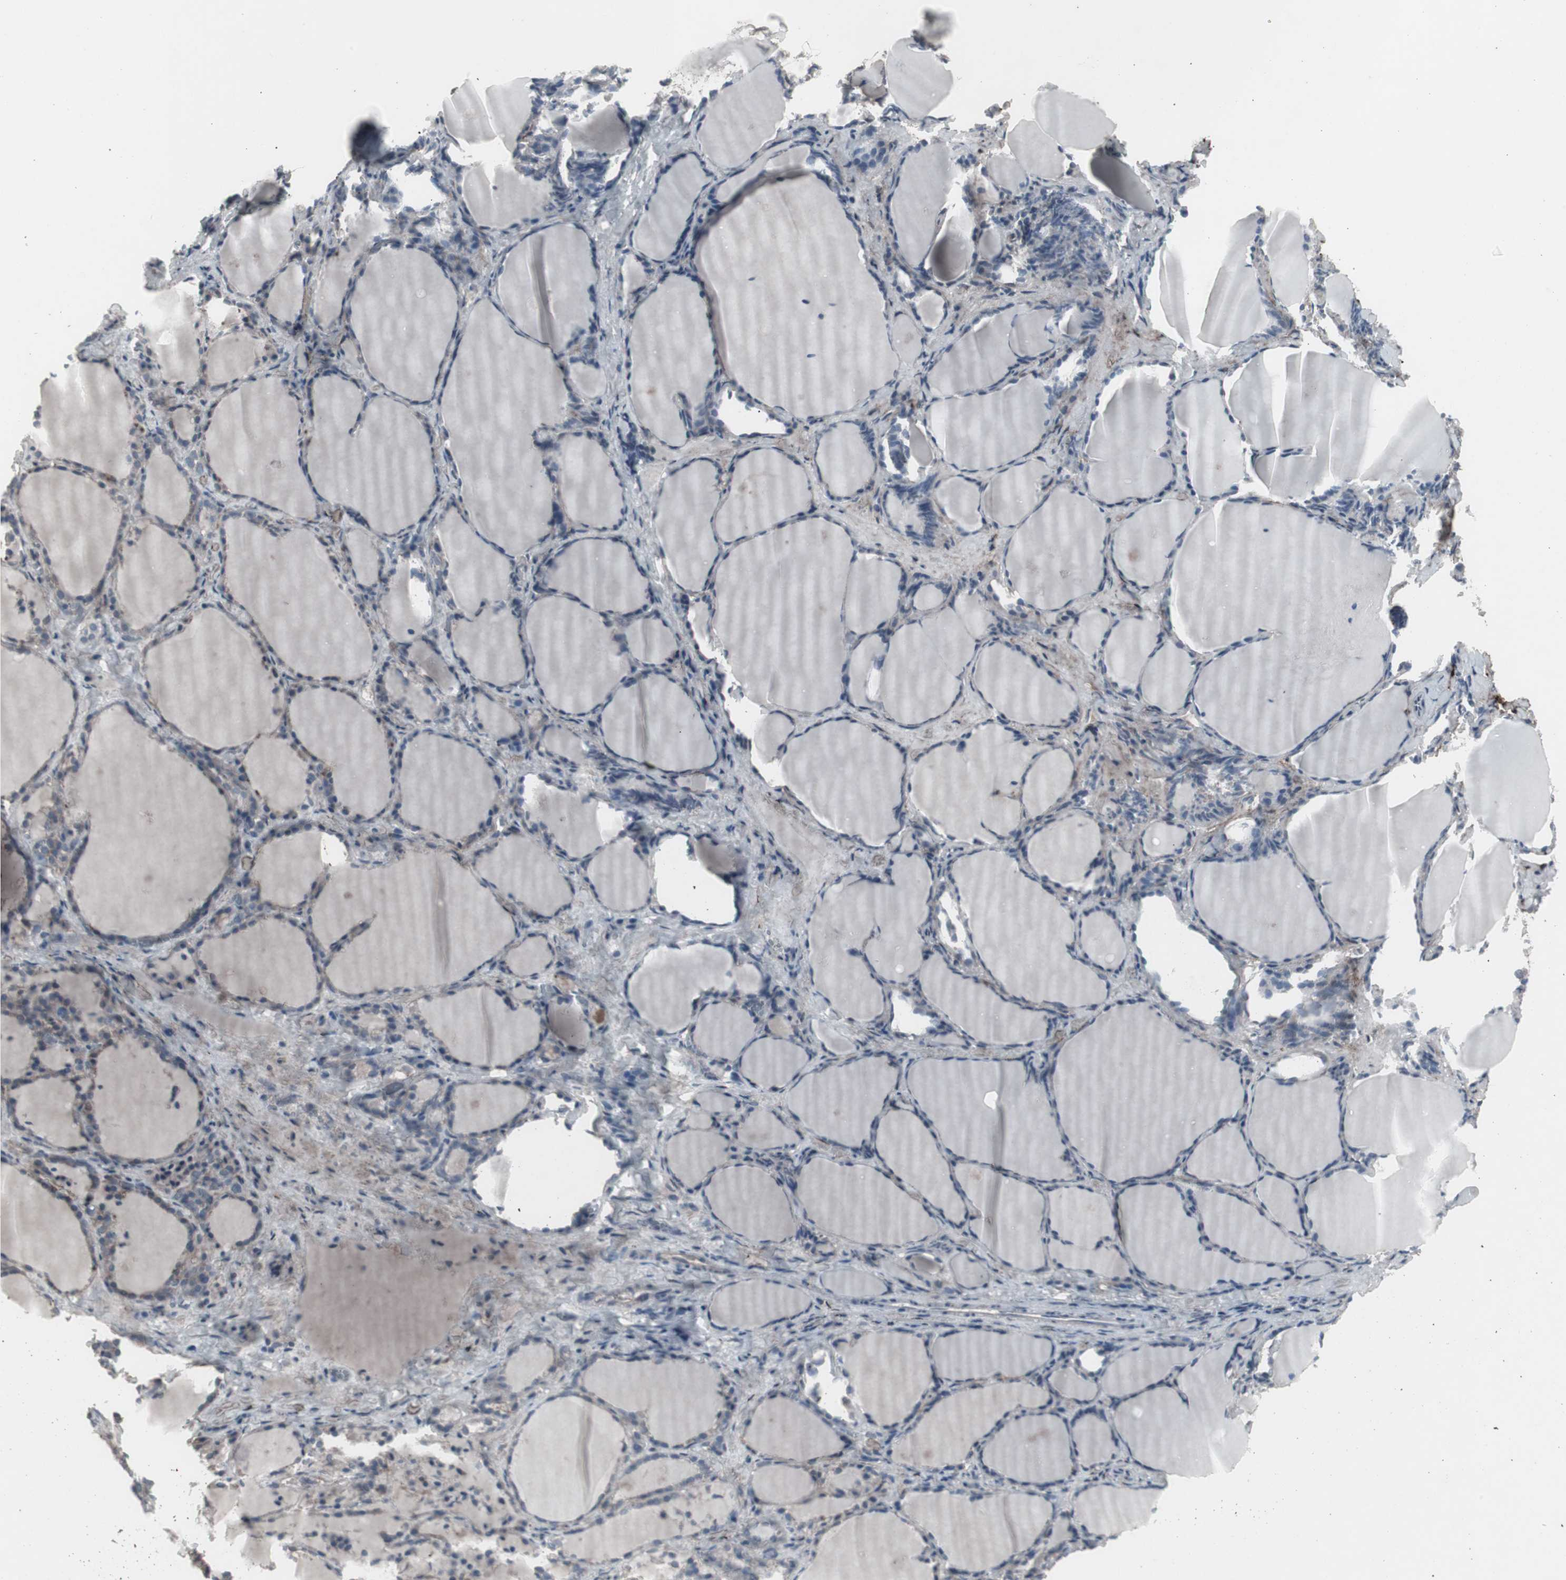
{"staining": {"intensity": "moderate", "quantity": "<25%", "location": "cytoplasmic/membranous"}, "tissue": "thyroid gland", "cell_type": "Glandular cells", "image_type": "normal", "snomed": [{"axis": "morphology", "description": "Normal tissue, NOS"}, {"axis": "morphology", "description": "Papillary adenocarcinoma, NOS"}, {"axis": "topography", "description": "Thyroid gland"}], "caption": "Immunohistochemistry of benign human thyroid gland displays low levels of moderate cytoplasmic/membranous staining in approximately <25% of glandular cells. Immunohistochemistry (ihc) stains the protein of interest in brown and the nuclei are stained blue.", "gene": "SSTR2", "patient": {"sex": "female", "age": 30}}